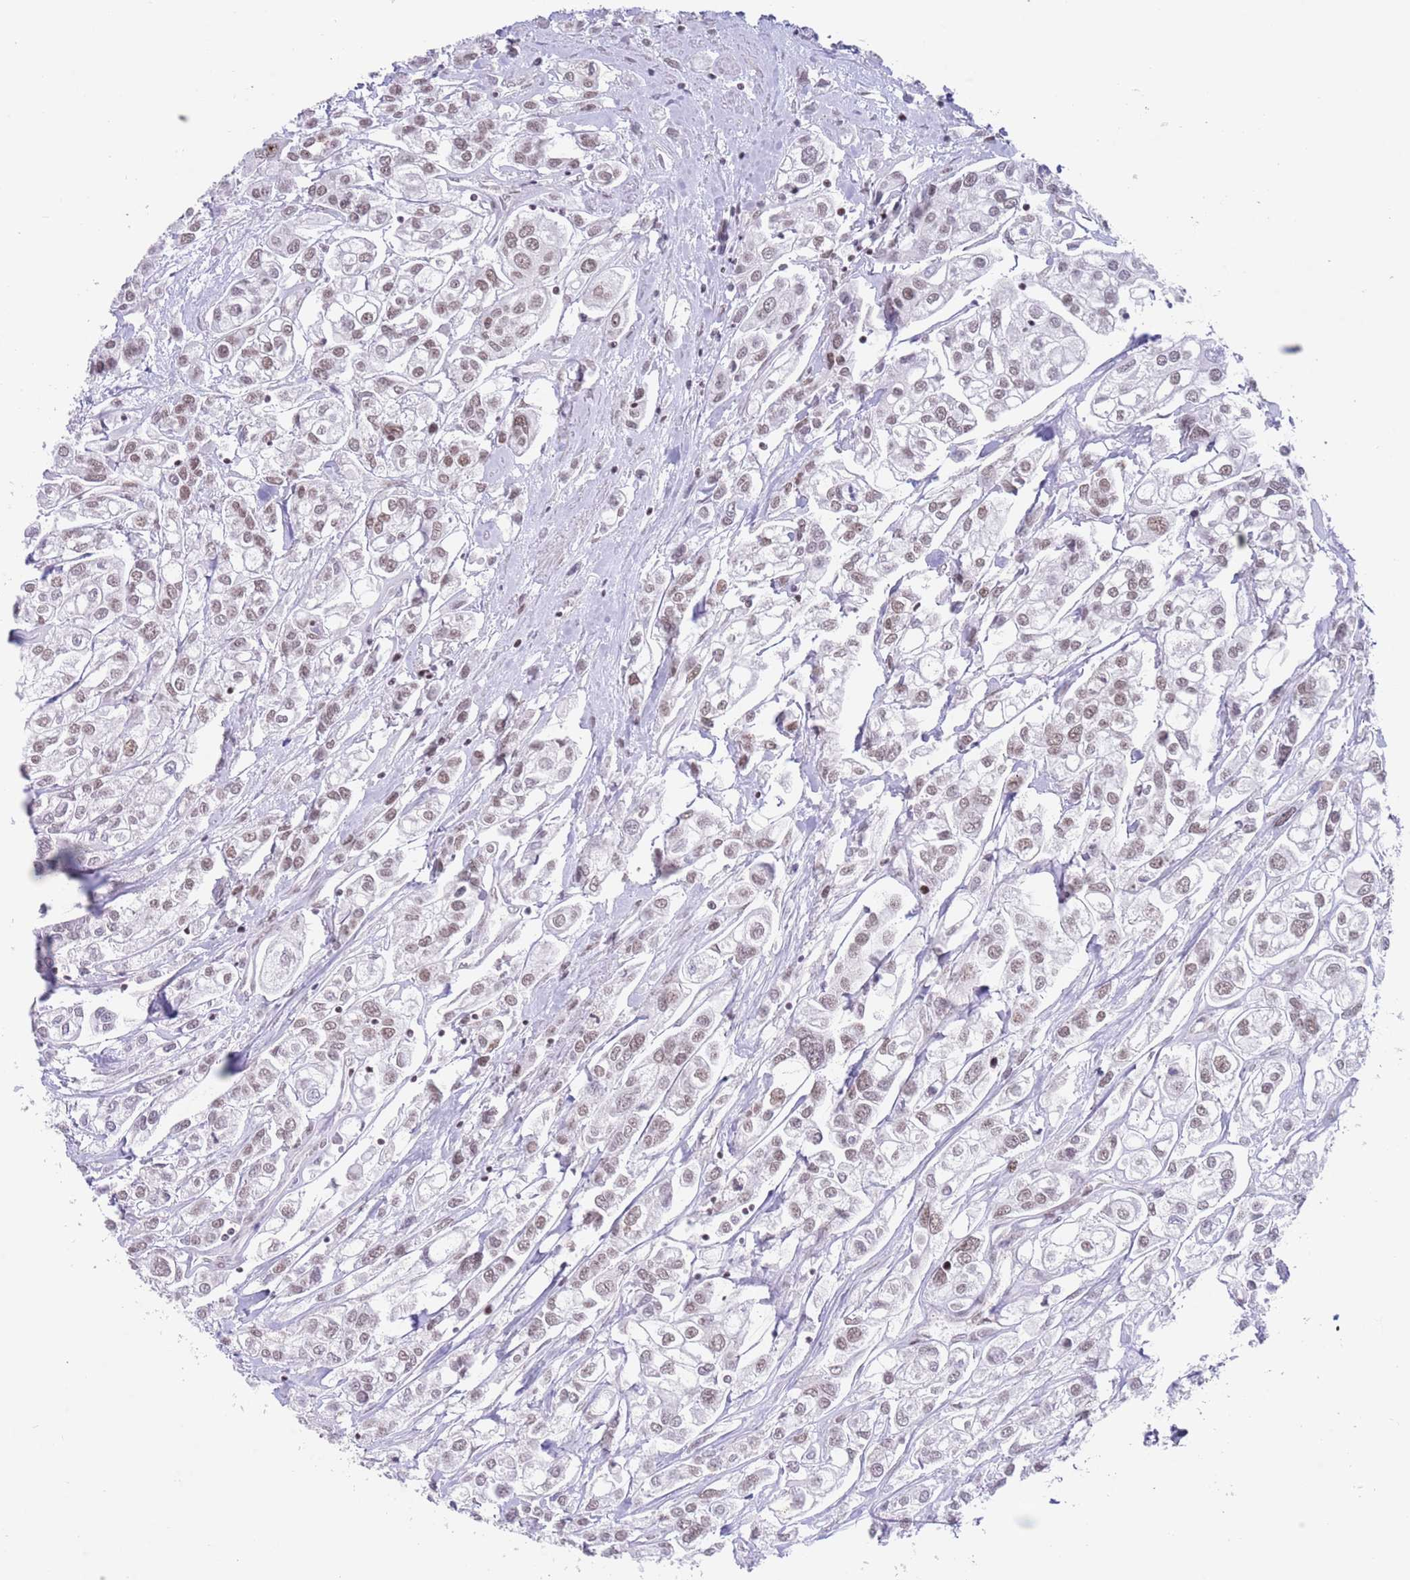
{"staining": {"intensity": "moderate", "quantity": "25%-75%", "location": "nuclear"}, "tissue": "urothelial cancer", "cell_type": "Tumor cells", "image_type": "cancer", "snomed": [{"axis": "morphology", "description": "Urothelial carcinoma, High grade"}, {"axis": "topography", "description": "Urinary bladder"}], "caption": "Immunohistochemistry of human urothelial cancer displays medium levels of moderate nuclear staining in about 25%-75% of tumor cells. (DAB IHC with brightfield microscopy, high magnification).", "gene": "ZNF382", "patient": {"sex": "male", "age": 67}}